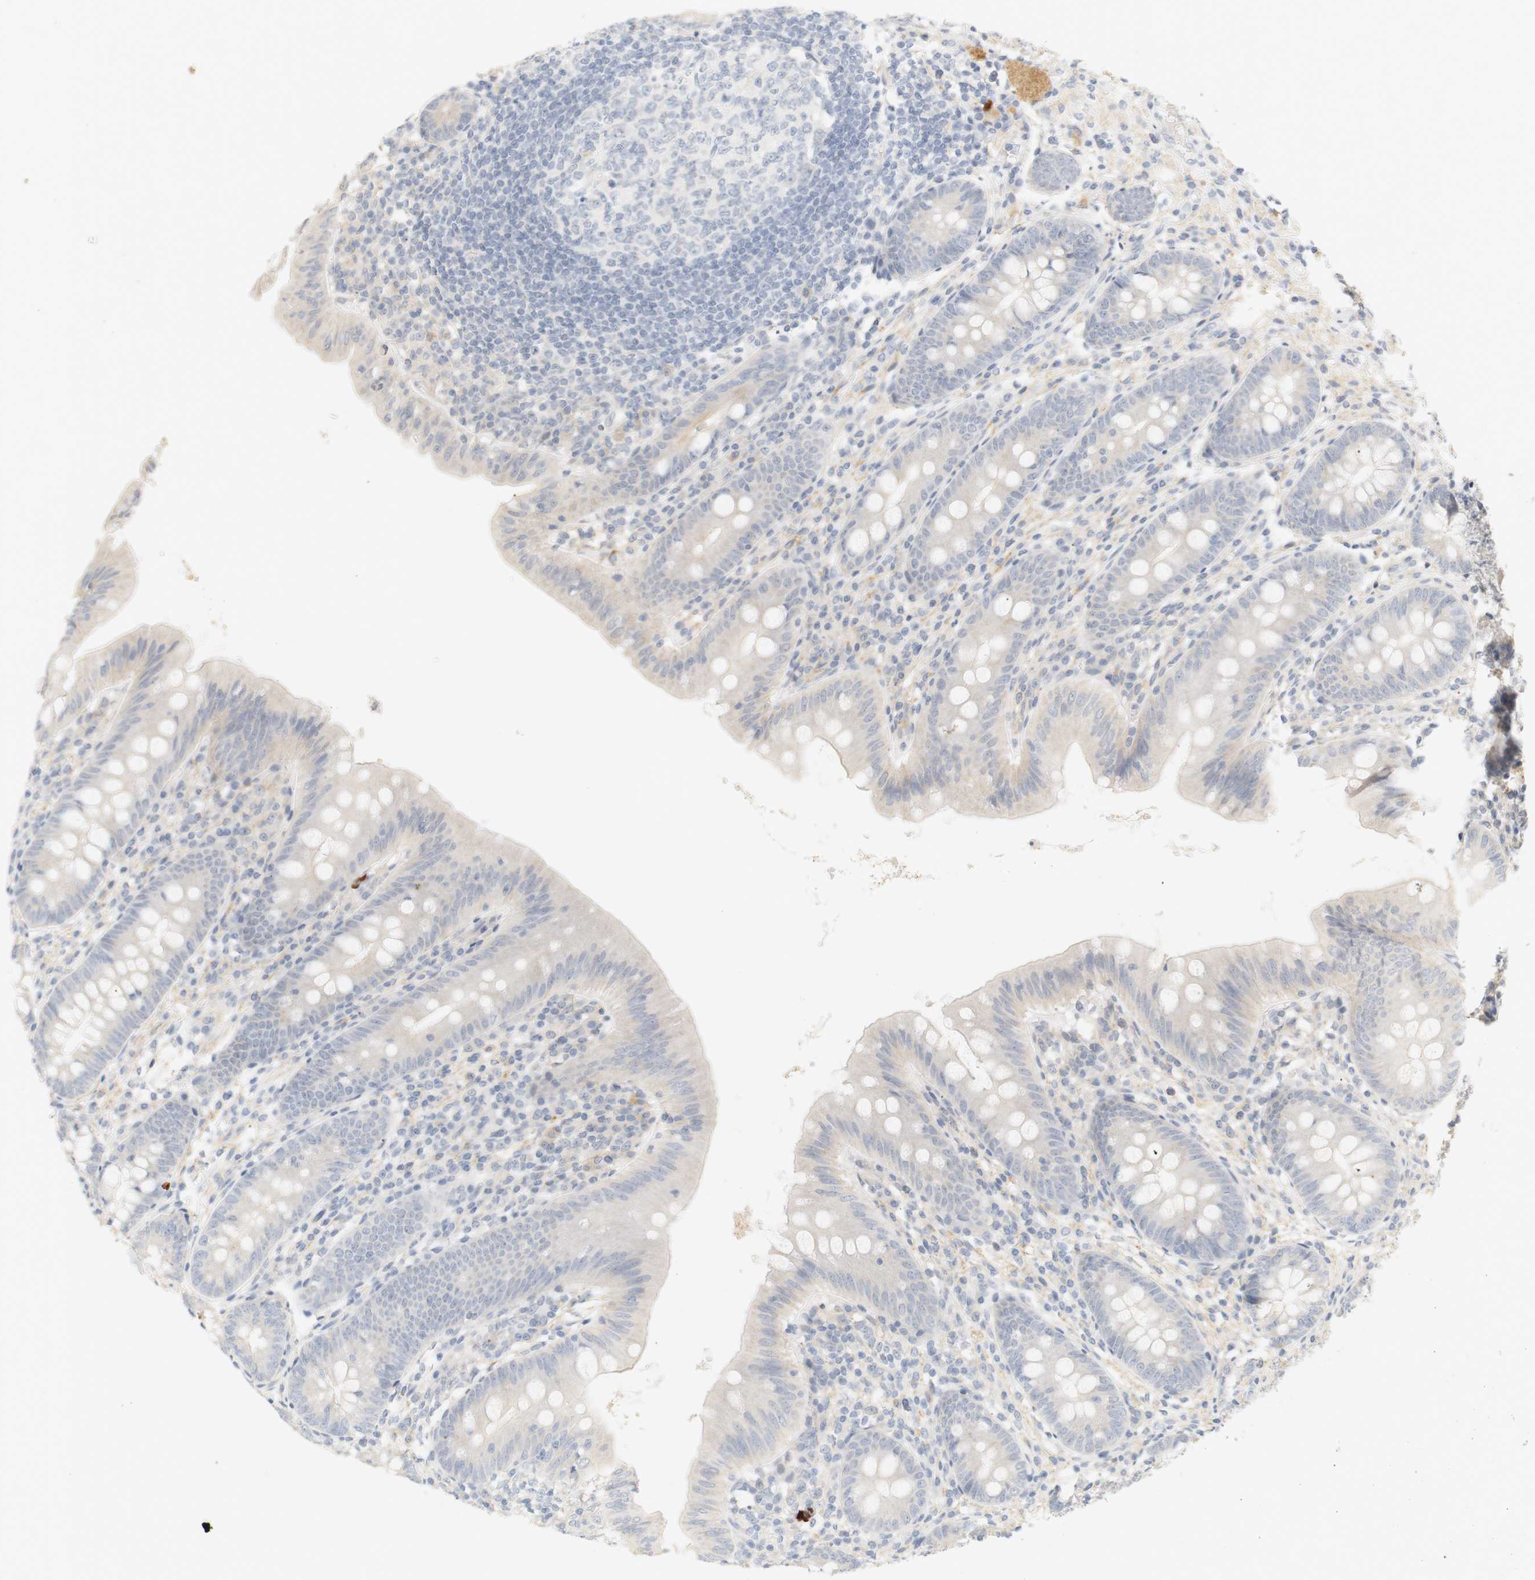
{"staining": {"intensity": "weak", "quantity": "<25%", "location": "cytoplasmic/membranous"}, "tissue": "appendix", "cell_type": "Glandular cells", "image_type": "normal", "snomed": [{"axis": "morphology", "description": "Normal tissue, NOS"}, {"axis": "topography", "description": "Appendix"}], "caption": "Glandular cells show no significant positivity in normal appendix. (DAB IHC visualized using brightfield microscopy, high magnification).", "gene": "RTN3", "patient": {"sex": "male", "age": 56}}